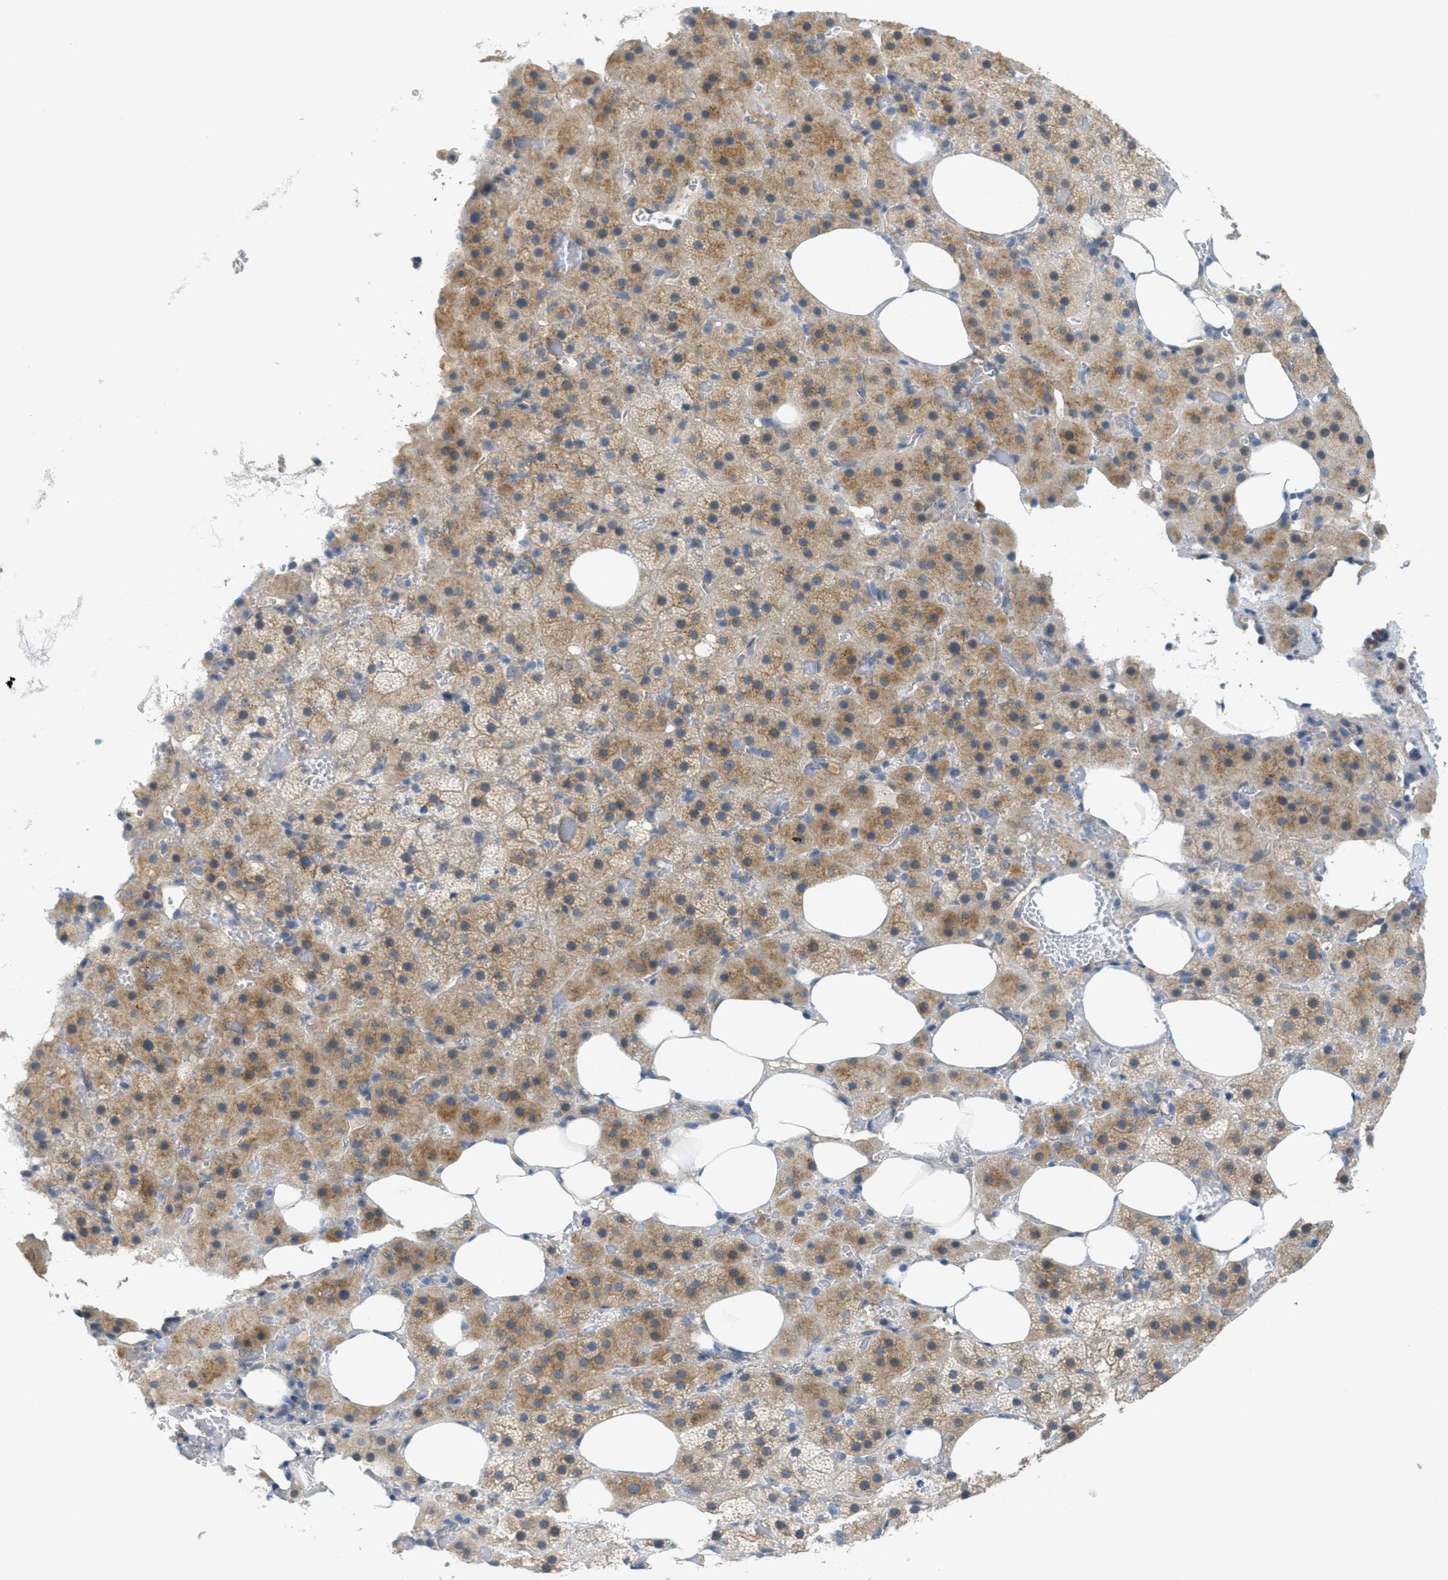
{"staining": {"intensity": "moderate", "quantity": "<25%", "location": "cytoplasmic/membranous"}, "tissue": "adrenal gland", "cell_type": "Glandular cells", "image_type": "normal", "snomed": [{"axis": "morphology", "description": "Normal tissue, NOS"}, {"axis": "topography", "description": "Adrenal gland"}], "caption": "High-power microscopy captured an IHC photomicrograph of benign adrenal gland, revealing moderate cytoplasmic/membranous expression in about <25% of glandular cells.", "gene": "ZFYVE9", "patient": {"sex": "female", "age": 59}}